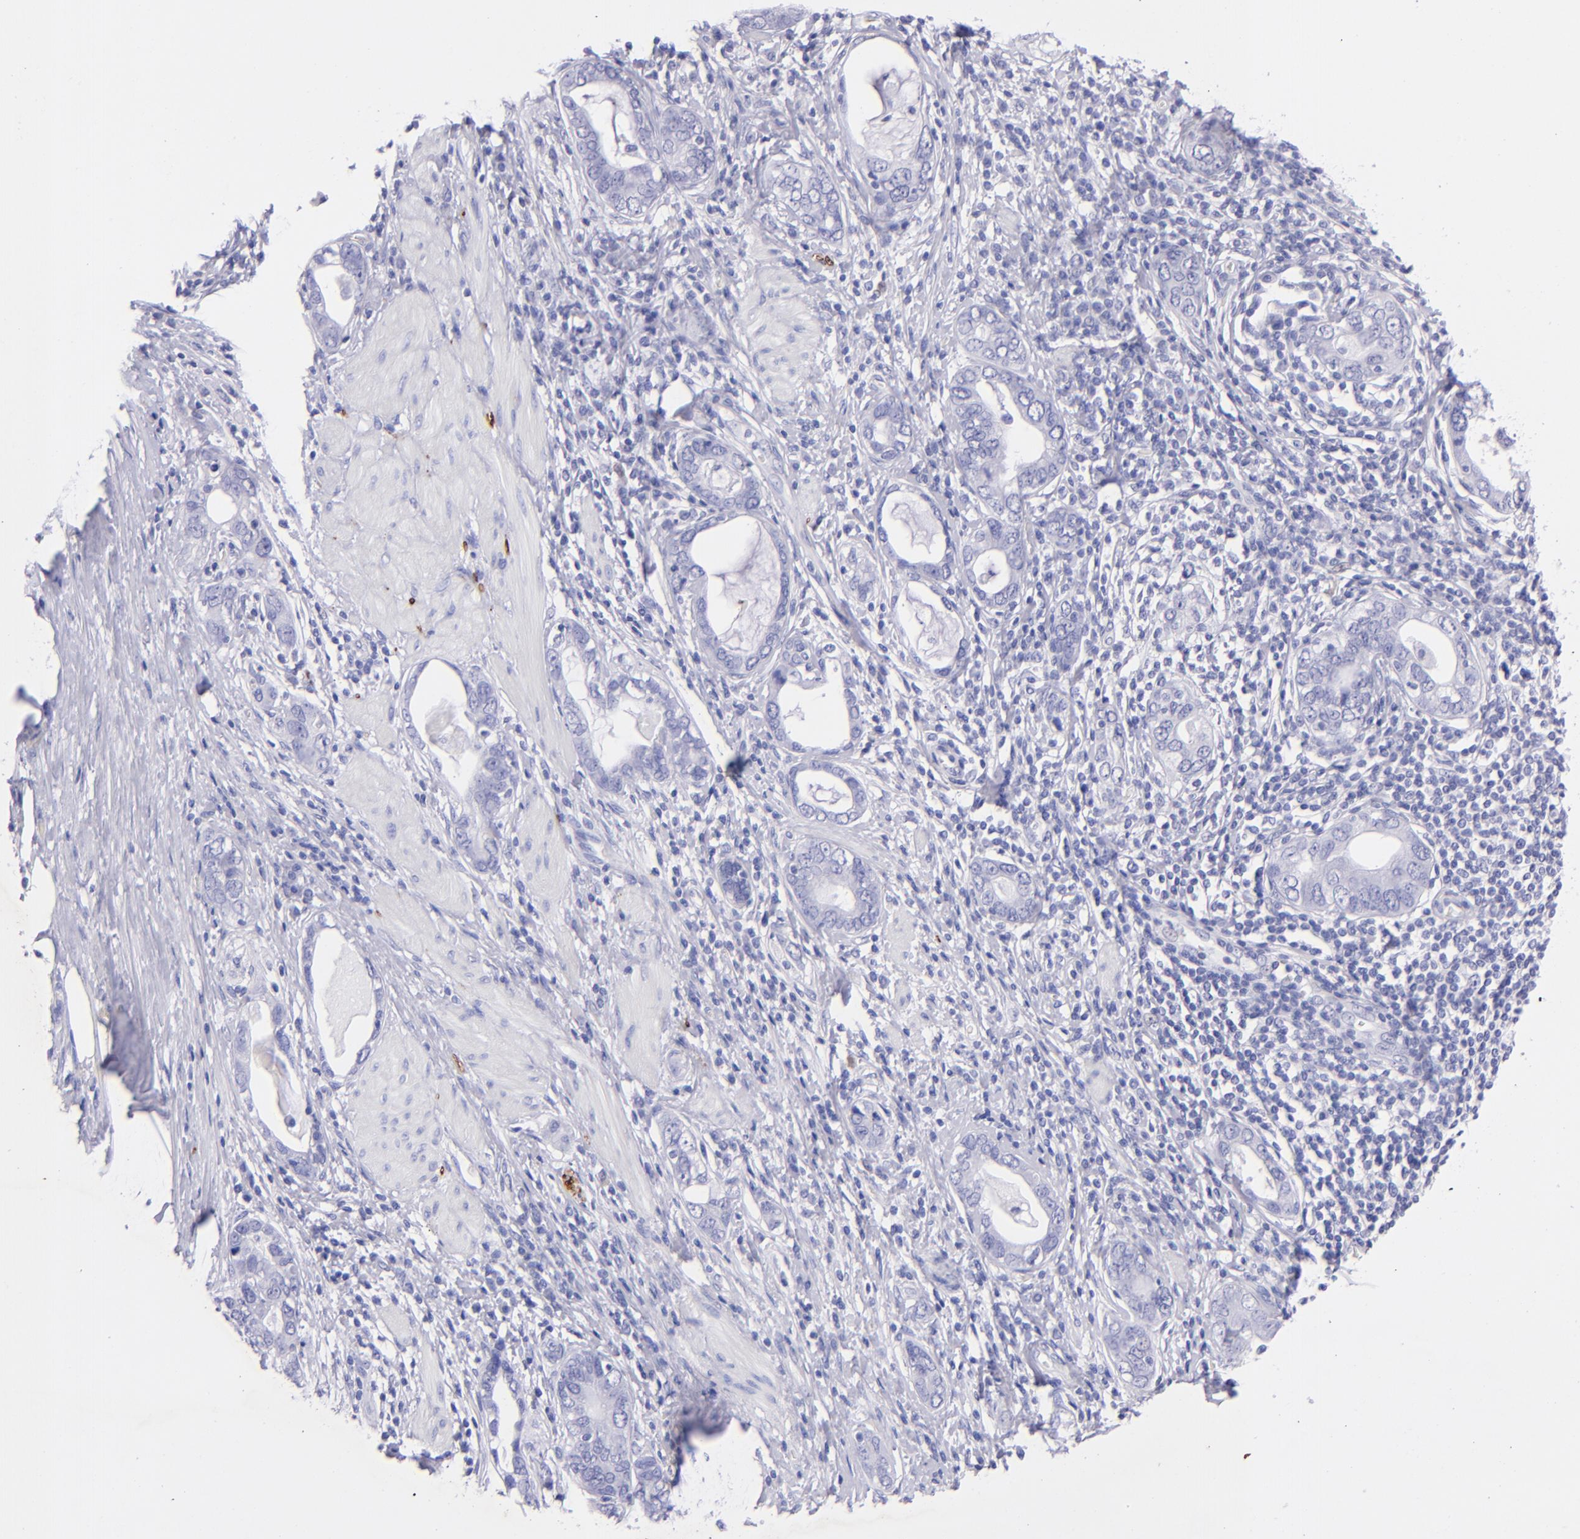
{"staining": {"intensity": "negative", "quantity": "none", "location": "none"}, "tissue": "stomach cancer", "cell_type": "Tumor cells", "image_type": "cancer", "snomed": [{"axis": "morphology", "description": "Adenocarcinoma, NOS"}, {"axis": "topography", "description": "Stomach, lower"}], "caption": "DAB (3,3'-diaminobenzidine) immunohistochemical staining of stomach cancer (adenocarcinoma) shows no significant staining in tumor cells.", "gene": "UCHL1", "patient": {"sex": "female", "age": 93}}